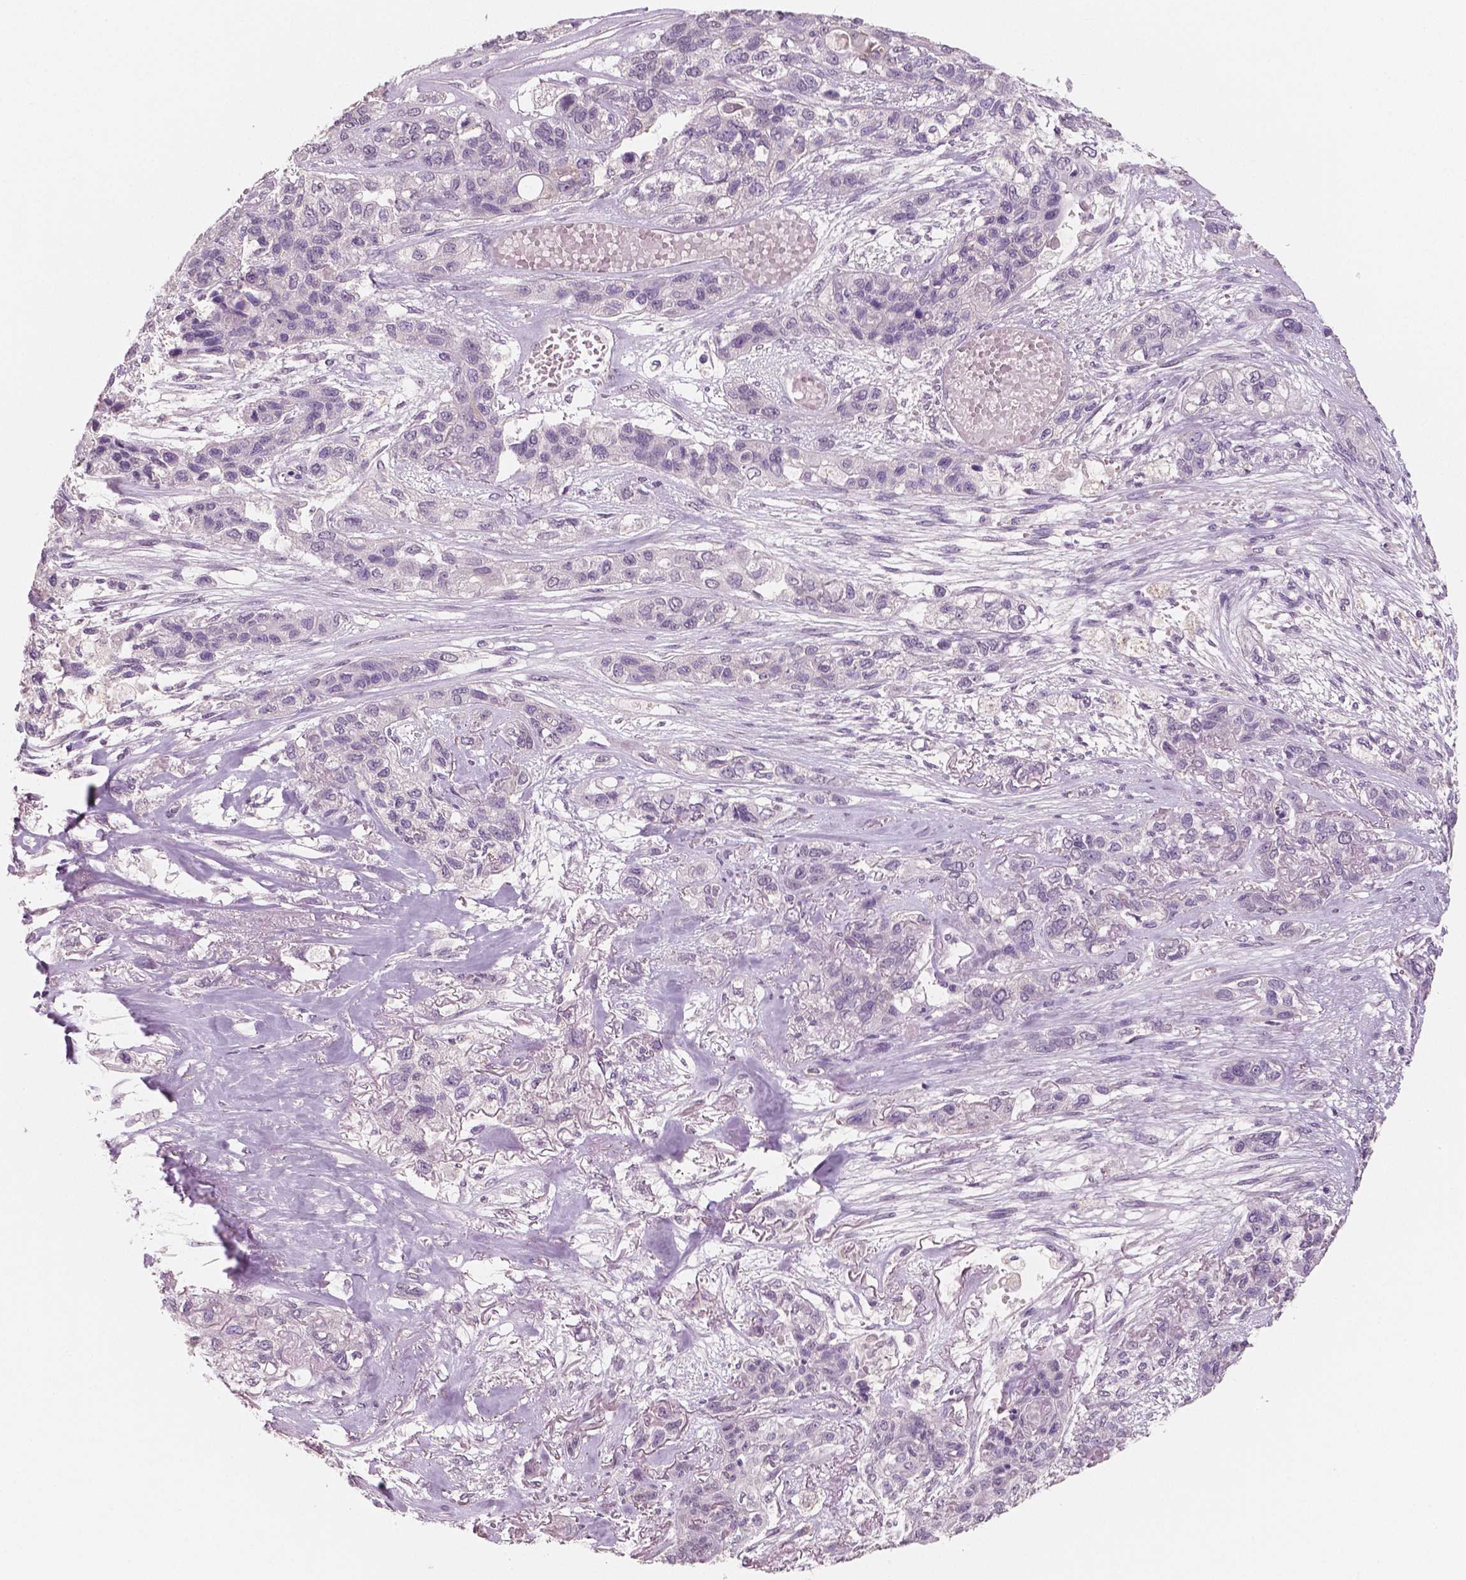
{"staining": {"intensity": "negative", "quantity": "none", "location": "none"}, "tissue": "lung cancer", "cell_type": "Tumor cells", "image_type": "cancer", "snomed": [{"axis": "morphology", "description": "Squamous cell carcinoma, NOS"}, {"axis": "topography", "description": "Lung"}], "caption": "Immunohistochemistry (IHC) of squamous cell carcinoma (lung) demonstrates no staining in tumor cells.", "gene": "KIT", "patient": {"sex": "female", "age": 70}}